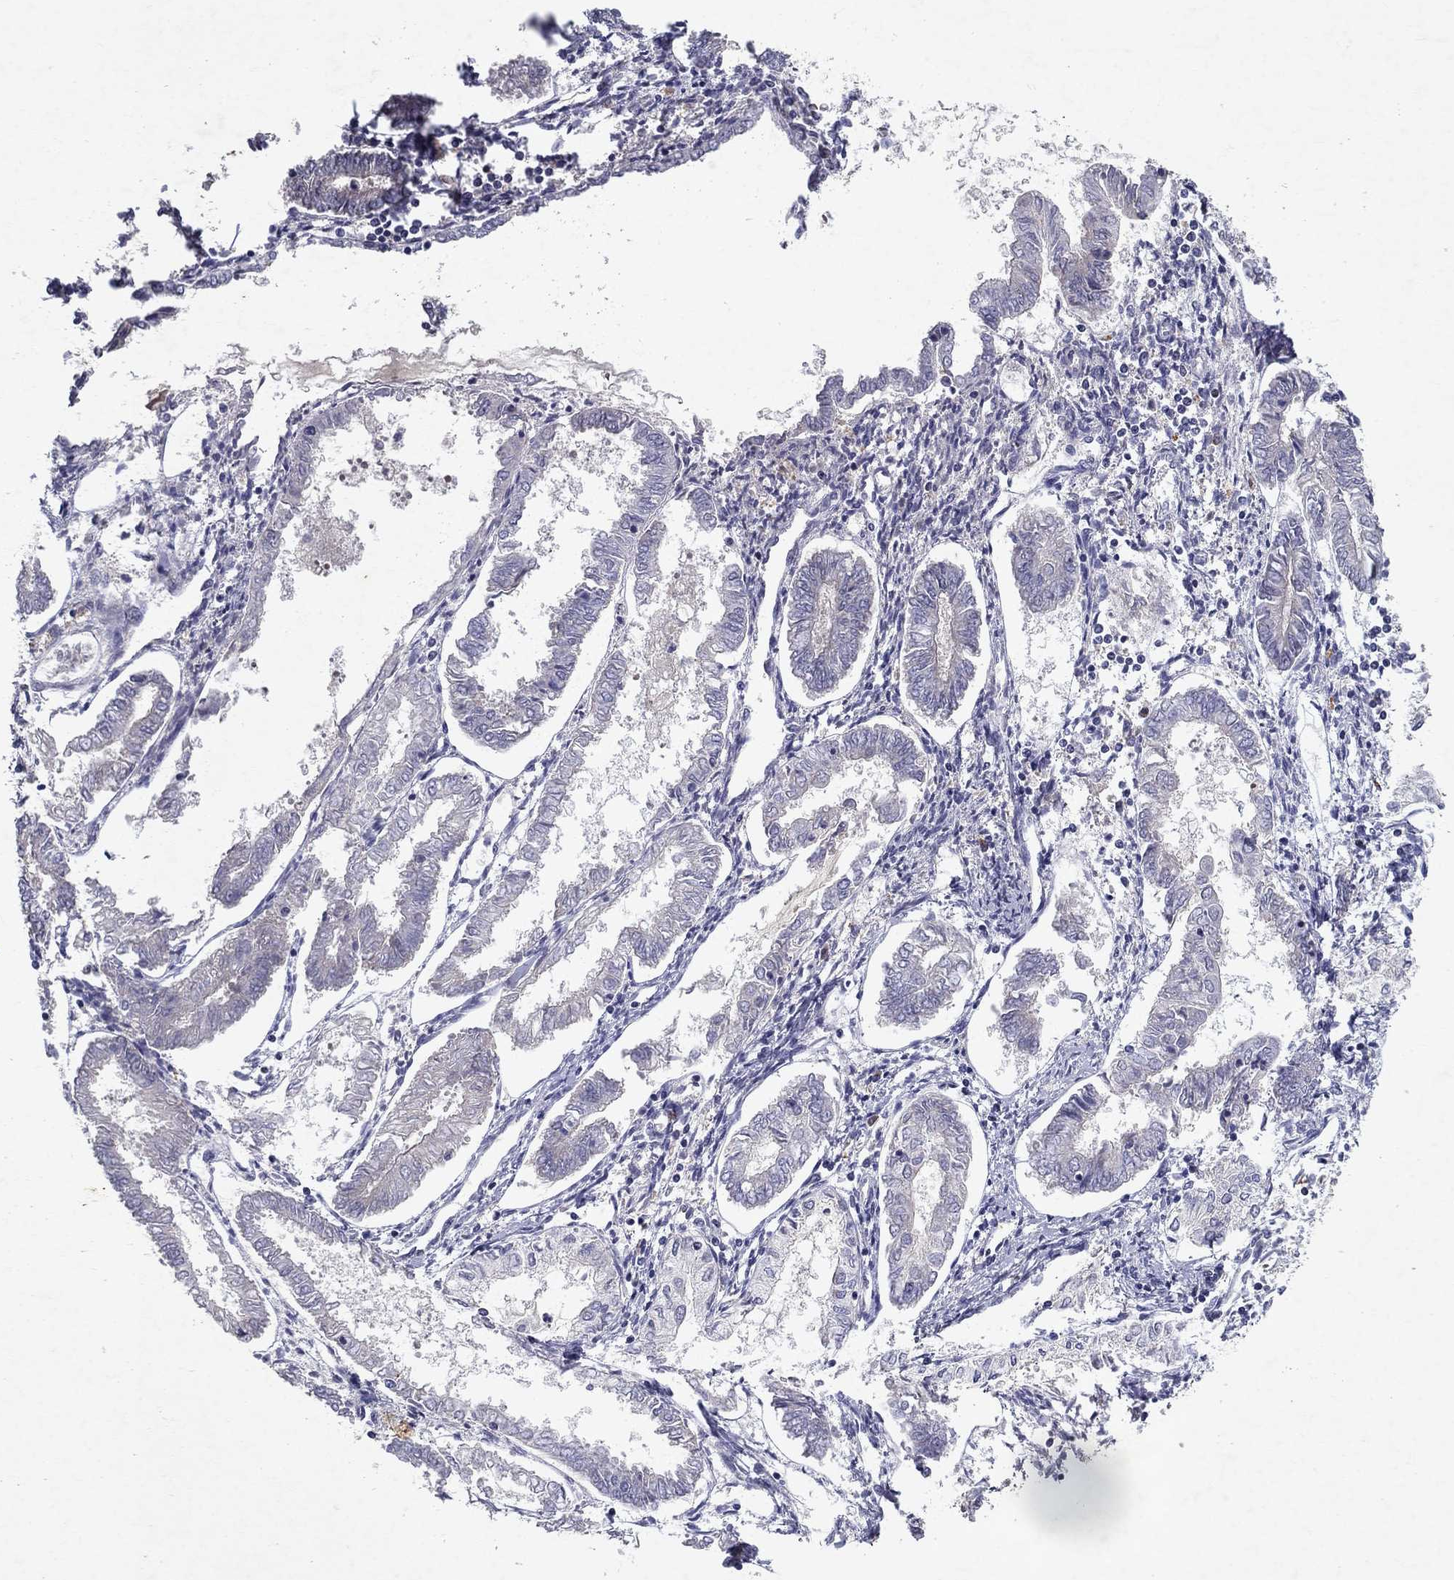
{"staining": {"intensity": "negative", "quantity": "none", "location": "none"}, "tissue": "endometrial cancer", "cell_type": "Tumor cells", "image_type": "cancer", "snomed": [{"axis": "morphology", "description": "Adenocarcinoma, NOS"}, {"axis": "topography", "description": "Endometrium"}], "caption": "This is an immunohistochemistry (IHC) image of human endometrial cancer. There is no positivity in tumor cells.", "gene": "CRTC1", "patient": {"sex": "female", "age": 68}}